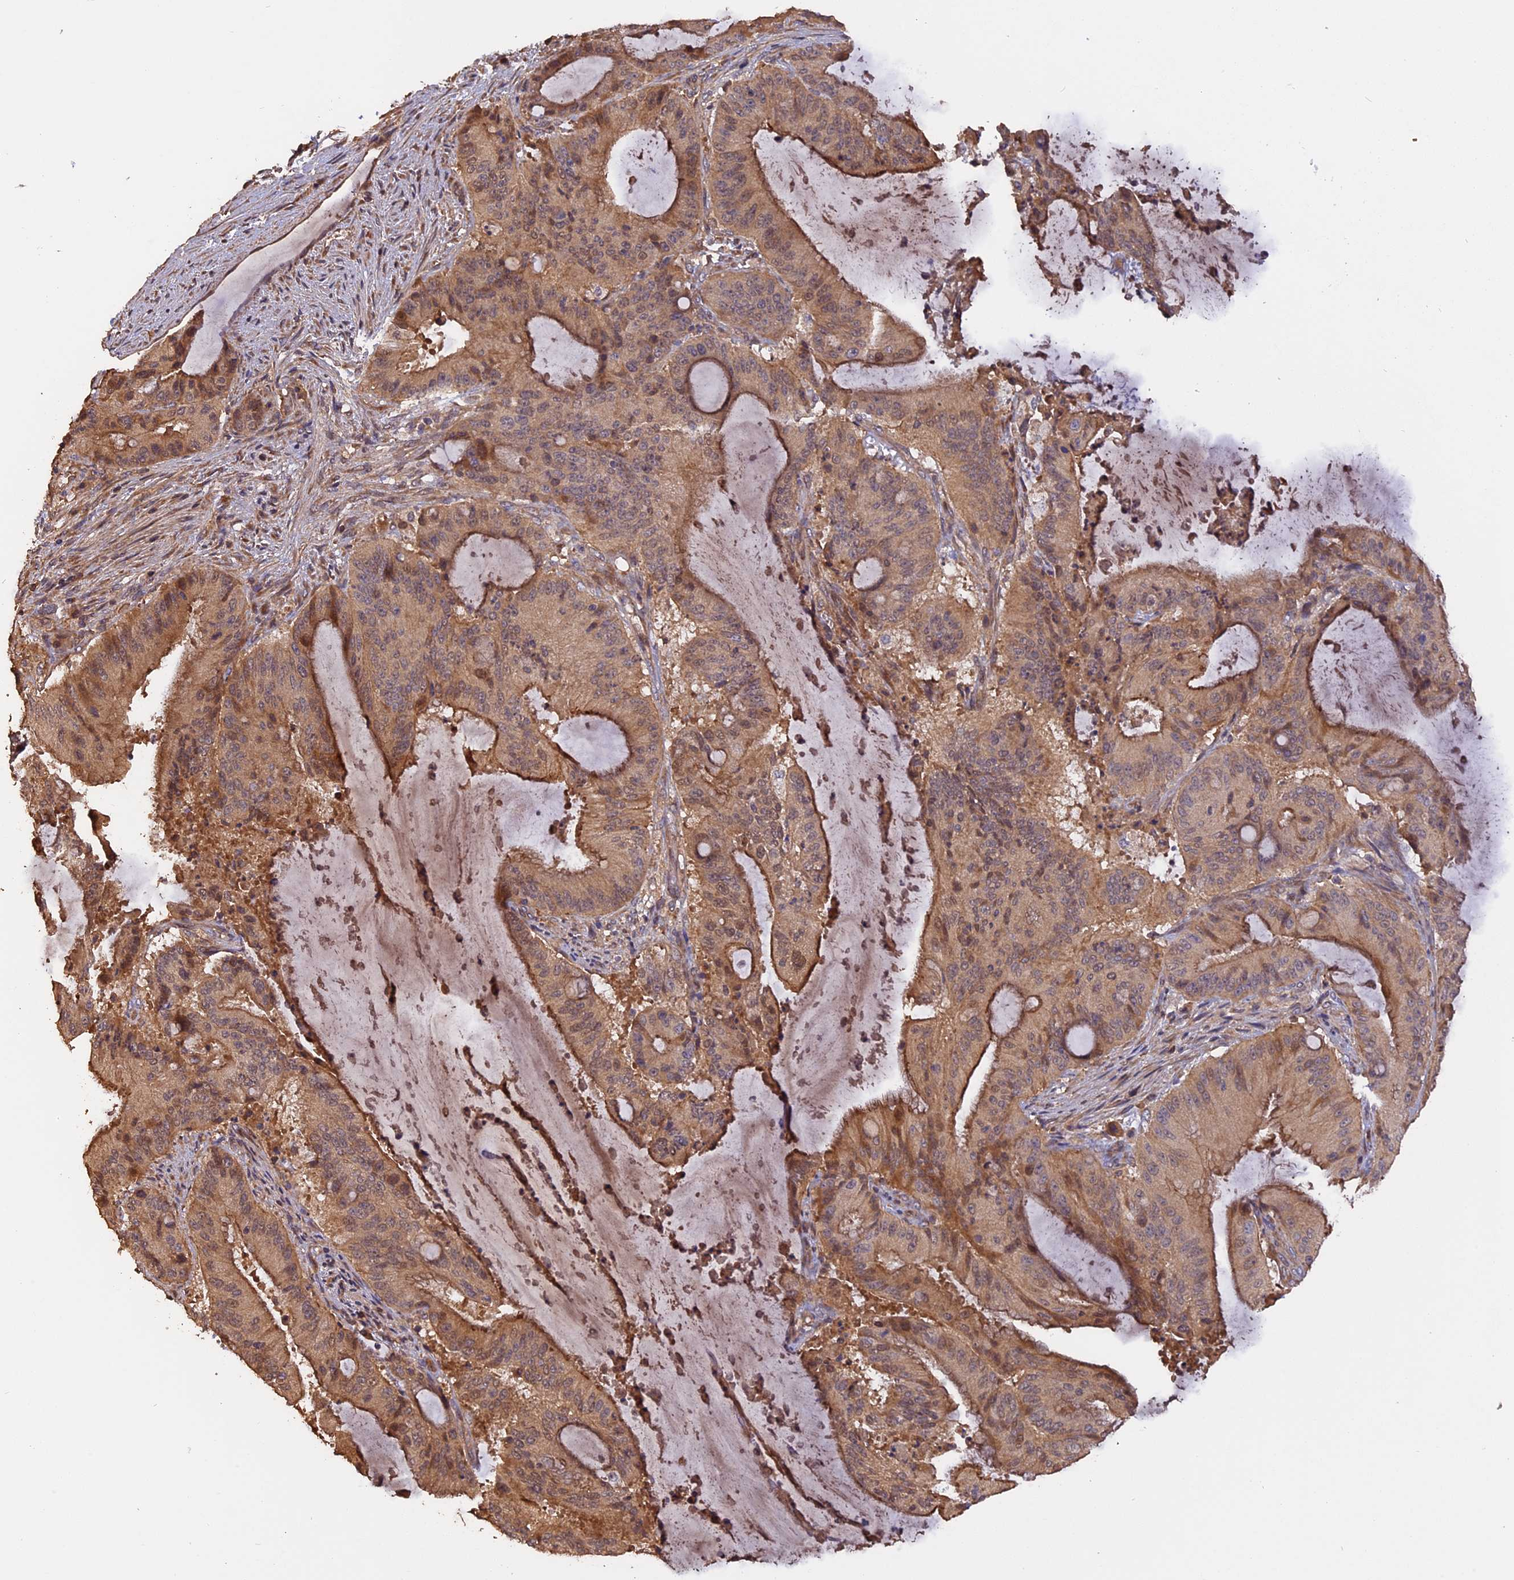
{"staining": {"intensity": "moderate", "quantity": ">75%", "location": "cytoplasmic/membranous,nuclear"}, "tissue": "liver cancer", "cell_type": "Tumor cells", "image_type": "cancer", "snomed": [{"axis": "morphology", "description": "Normal tissue, NOS"}, {"axis": "morphology", "description": "Cholangiocarcinoma"}, {"axis": "topography", "description": "Liver"}, {"axis": "topography", "description": "Peripheral nerve tissue"}], "caption": "The photomicrograph demonstrates immunohistochemical staining of cholangiocarcinoma (liver). There is moderate cytoplasmic/membranous and nuclear staining is appreciated in approximately >75% of tumor cells. The protein of interest is stained brown, and the nuclei are stained in blue (DAB IHC with brightfield microscopy, high magnification).", "gene": "RASAL1", "patient": {"sex": "female", "age": 73}}